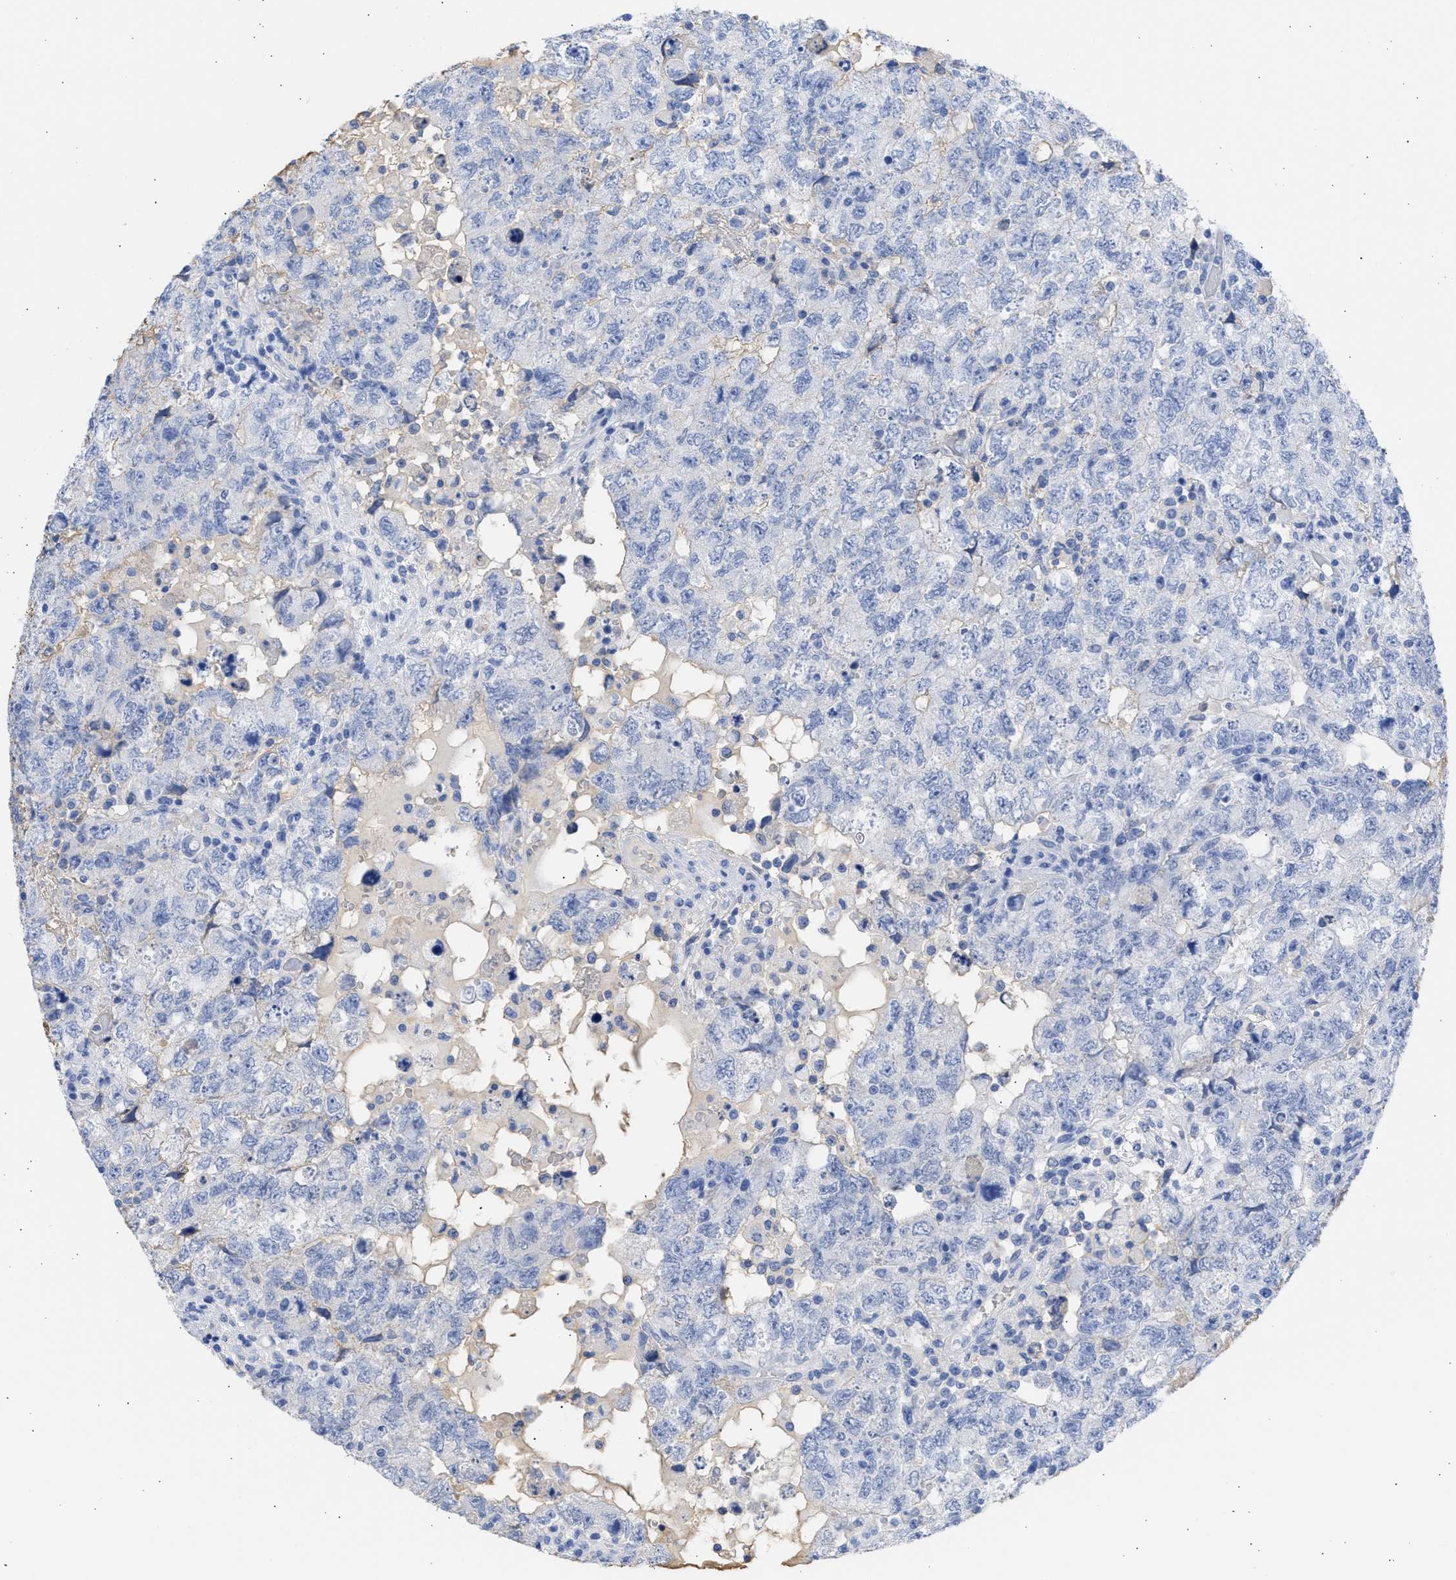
{"staining": {"intensity": "negative", "quantity": "none", "location": "none"}, "tissue": "testis cancer", "cell_type": "Tumor cells", "image_type": "cancer", "snomed": [{"axis": "morphology", "description": "Seminoma, NOS"}, {"axis": "topography", "description": "Testis"}], "caption": "This is an IHC histopathology image of testis seminoma. There is no expression in tumor cells.", "gene": "RSPH1", "patient": {"sex": "male", "age": 22}}